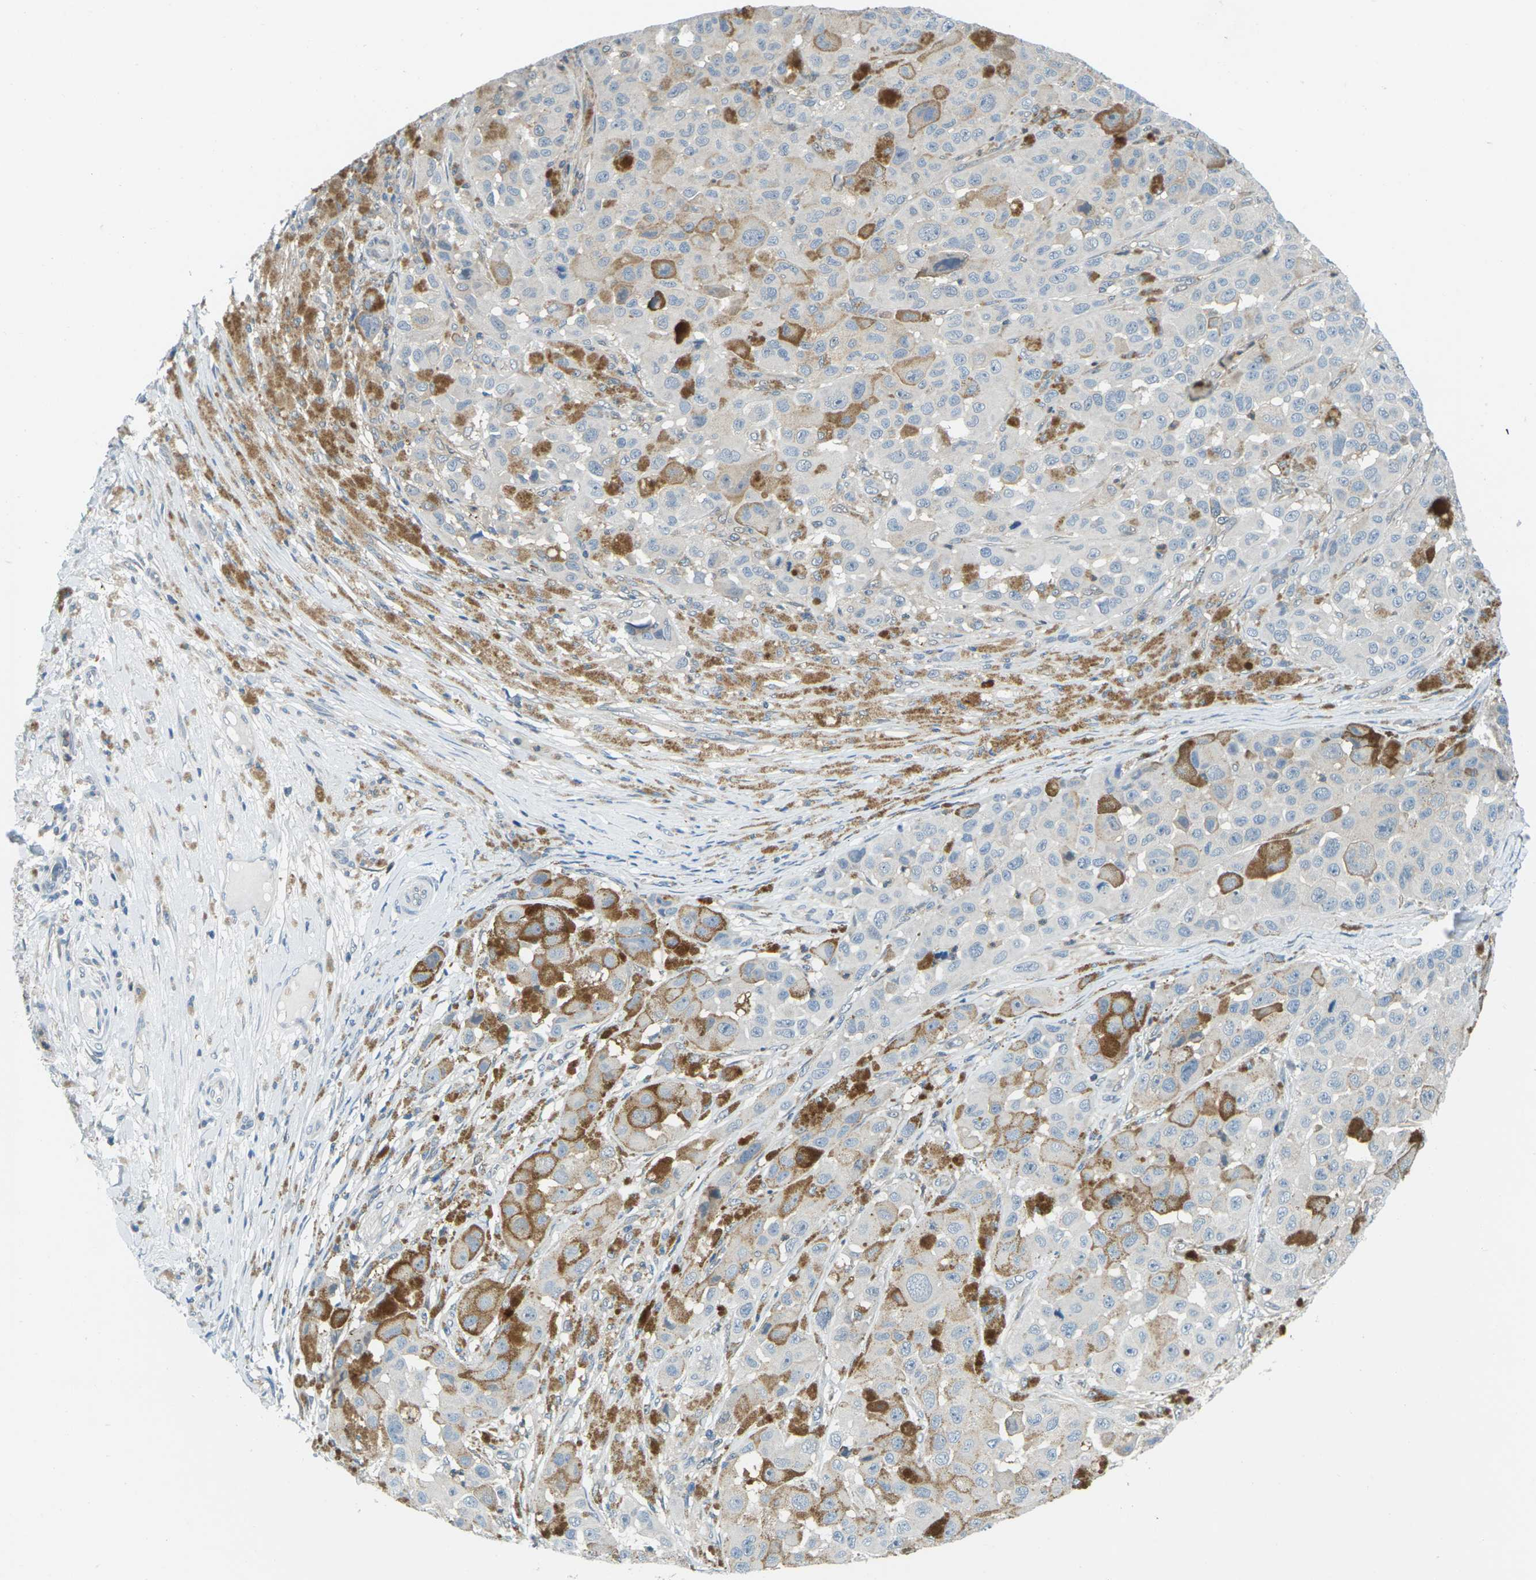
{"staining": {"intensity": "weak", "quantity": "<25%", "location": "cytoplasmic/membranous"}, "tissue": "melanoma", "cell_type": "Tumor cells", "image_type": "cancer", "snomed": [{"axis": "morphology", "description": "Malignant melanoma, NOS"}, {"axis": "topography", "description": "Skin"}], "caption": "High power microscopy micrograph of an immunohistochemistry (IHC) image of melanoma, revealing no significant staining in tumor cells.", "gene": "NANOS2", "patient": {"sex": "male", "age": 96}}